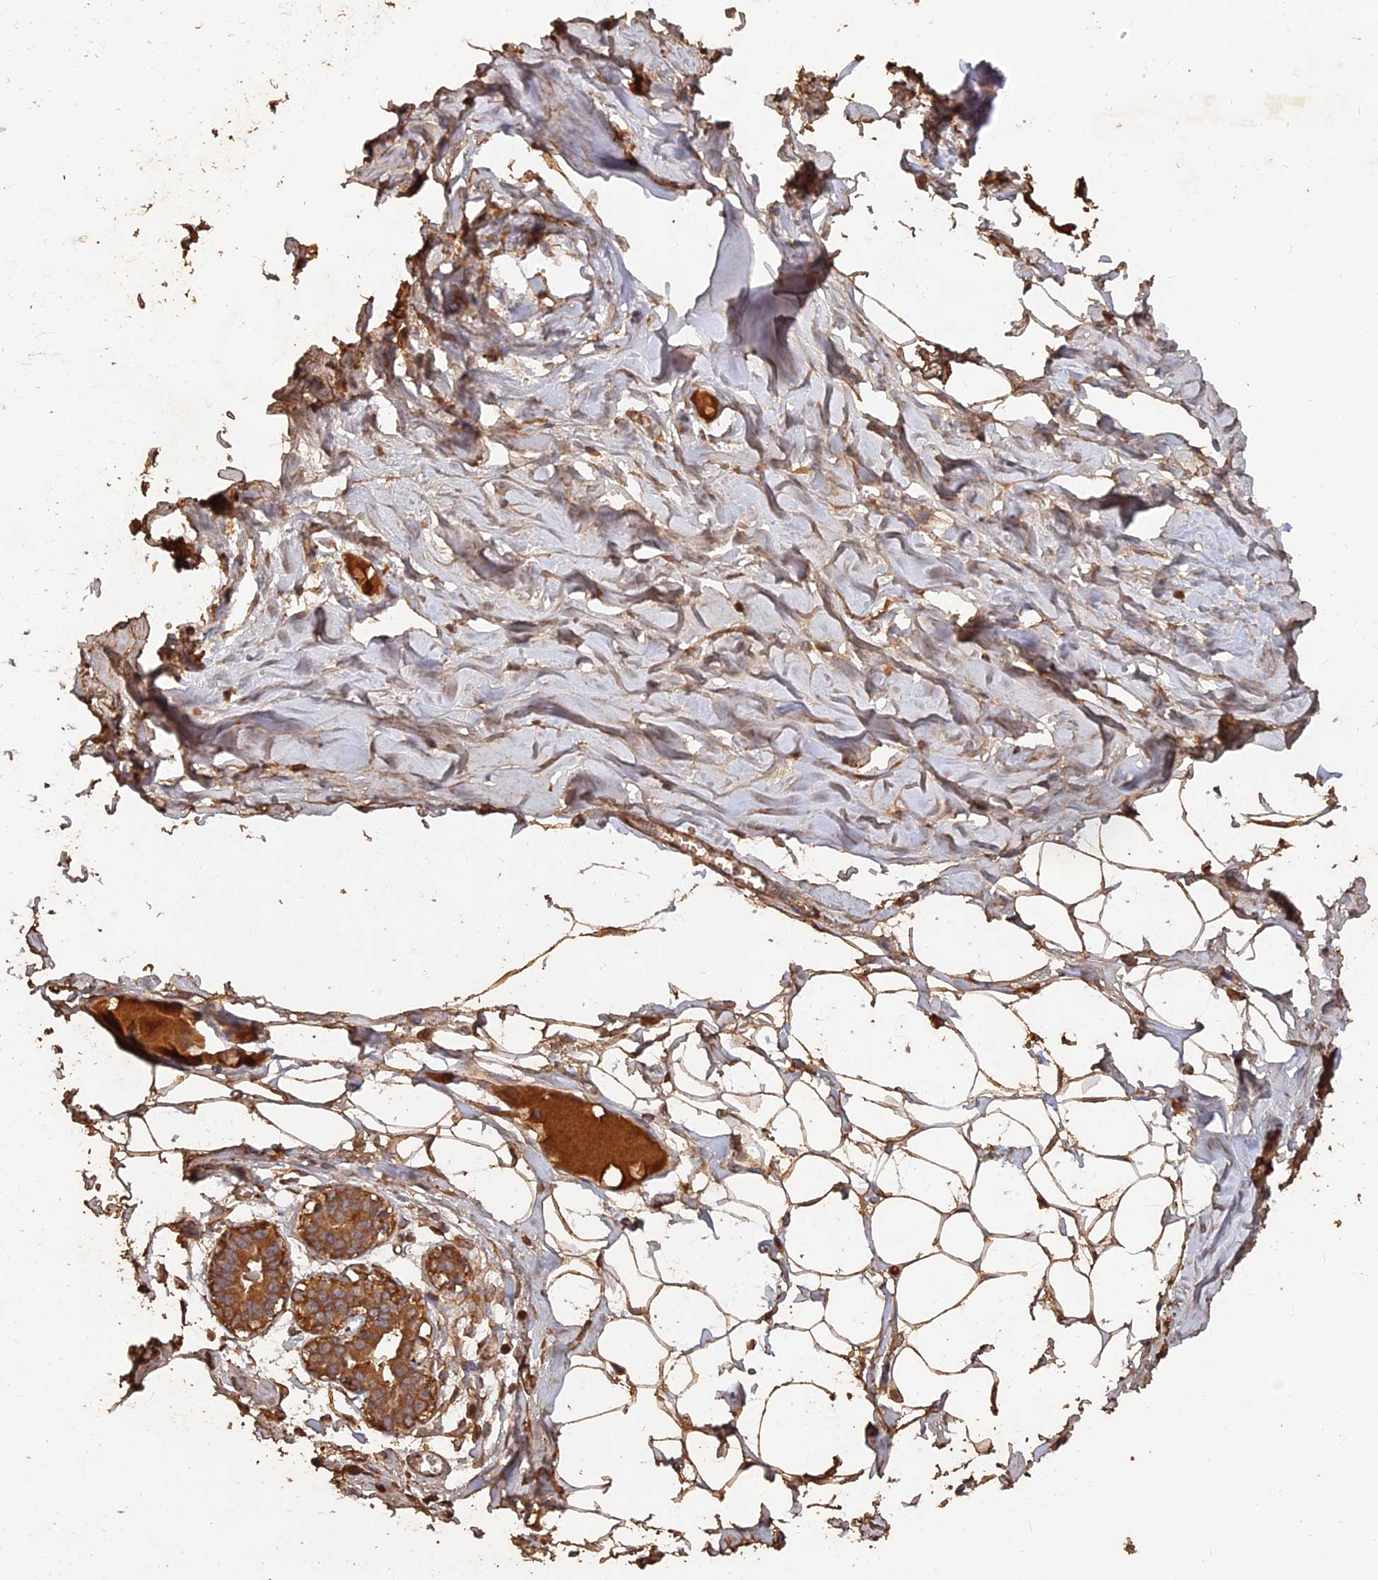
{"staining": {"intensity": "moderate", "quantity": ">75%", "location": "cytoplasmic/membranous"}, "tissue": "breast", "cell_type": "Adipocytes", "image_type": "normal", "snomed": [{"axis": "morphology", "description": "Normal tissue, NOS"}, {"axis": "topography", "description": "Breast"}], "caption": "DAB immunohistochemical staining of unremarkable human breast exhibits moderate cytoplasmic/membranous protein staining in about >75% of adipocytes.", "gene": "ACSM5", "patient": {"sex": "female", "age": 27}}